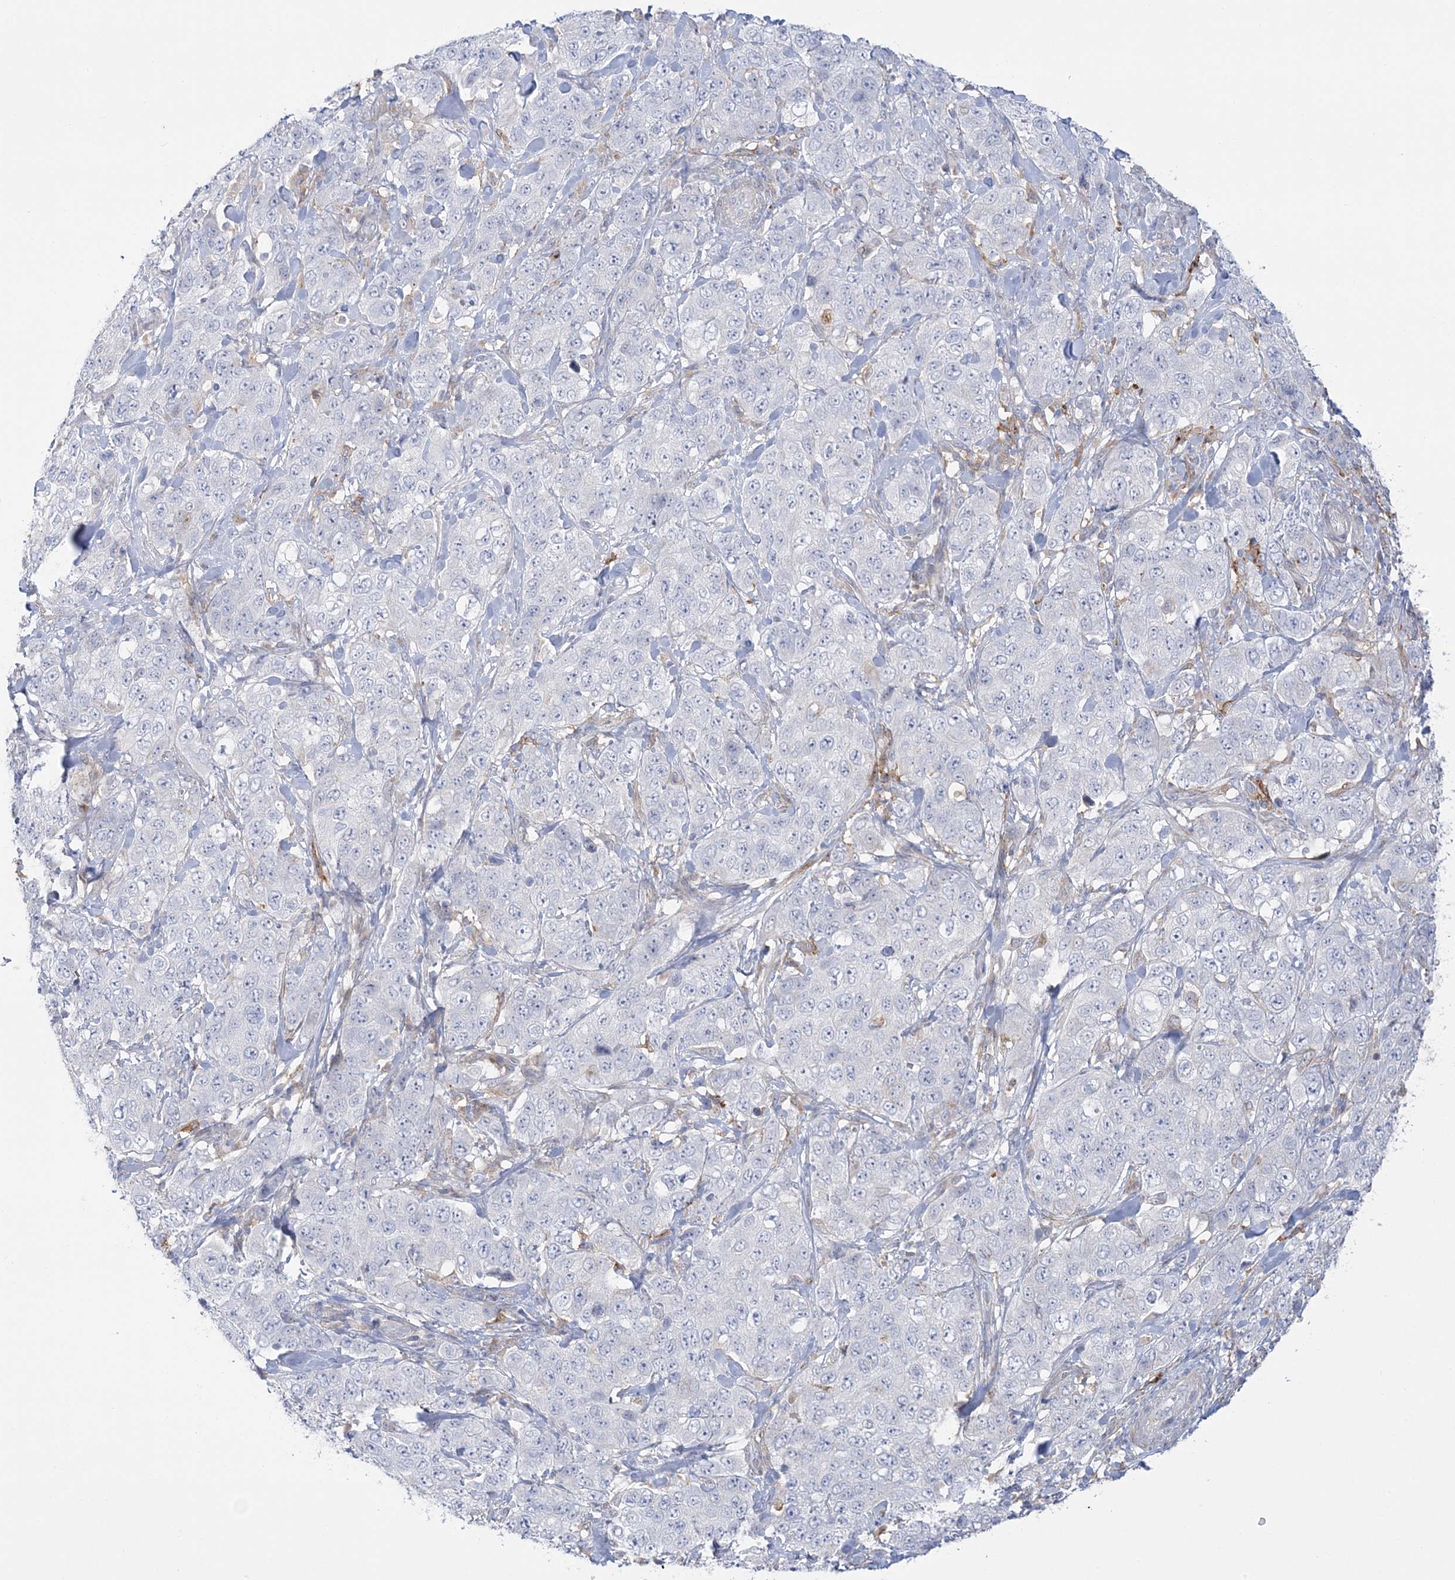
{"staining": {"intensity": "negative", "quantity": "none", "location": "none"}, "tissue": "stomach cancer", "cell_type": "Tumor cells", "image_type": "cancer", "snomed": [{"axis": "morphology", "description": "Adenocarcinoma, NOS"}, {"axis": "topography", "description": "Stomach"}], "caption": "Image shows no protein staining in tumor cells of stomach cancer (adenocarcinoma) tissue.", "gene": "HAAO", "patient": {"sex": "male", "age": 48}}